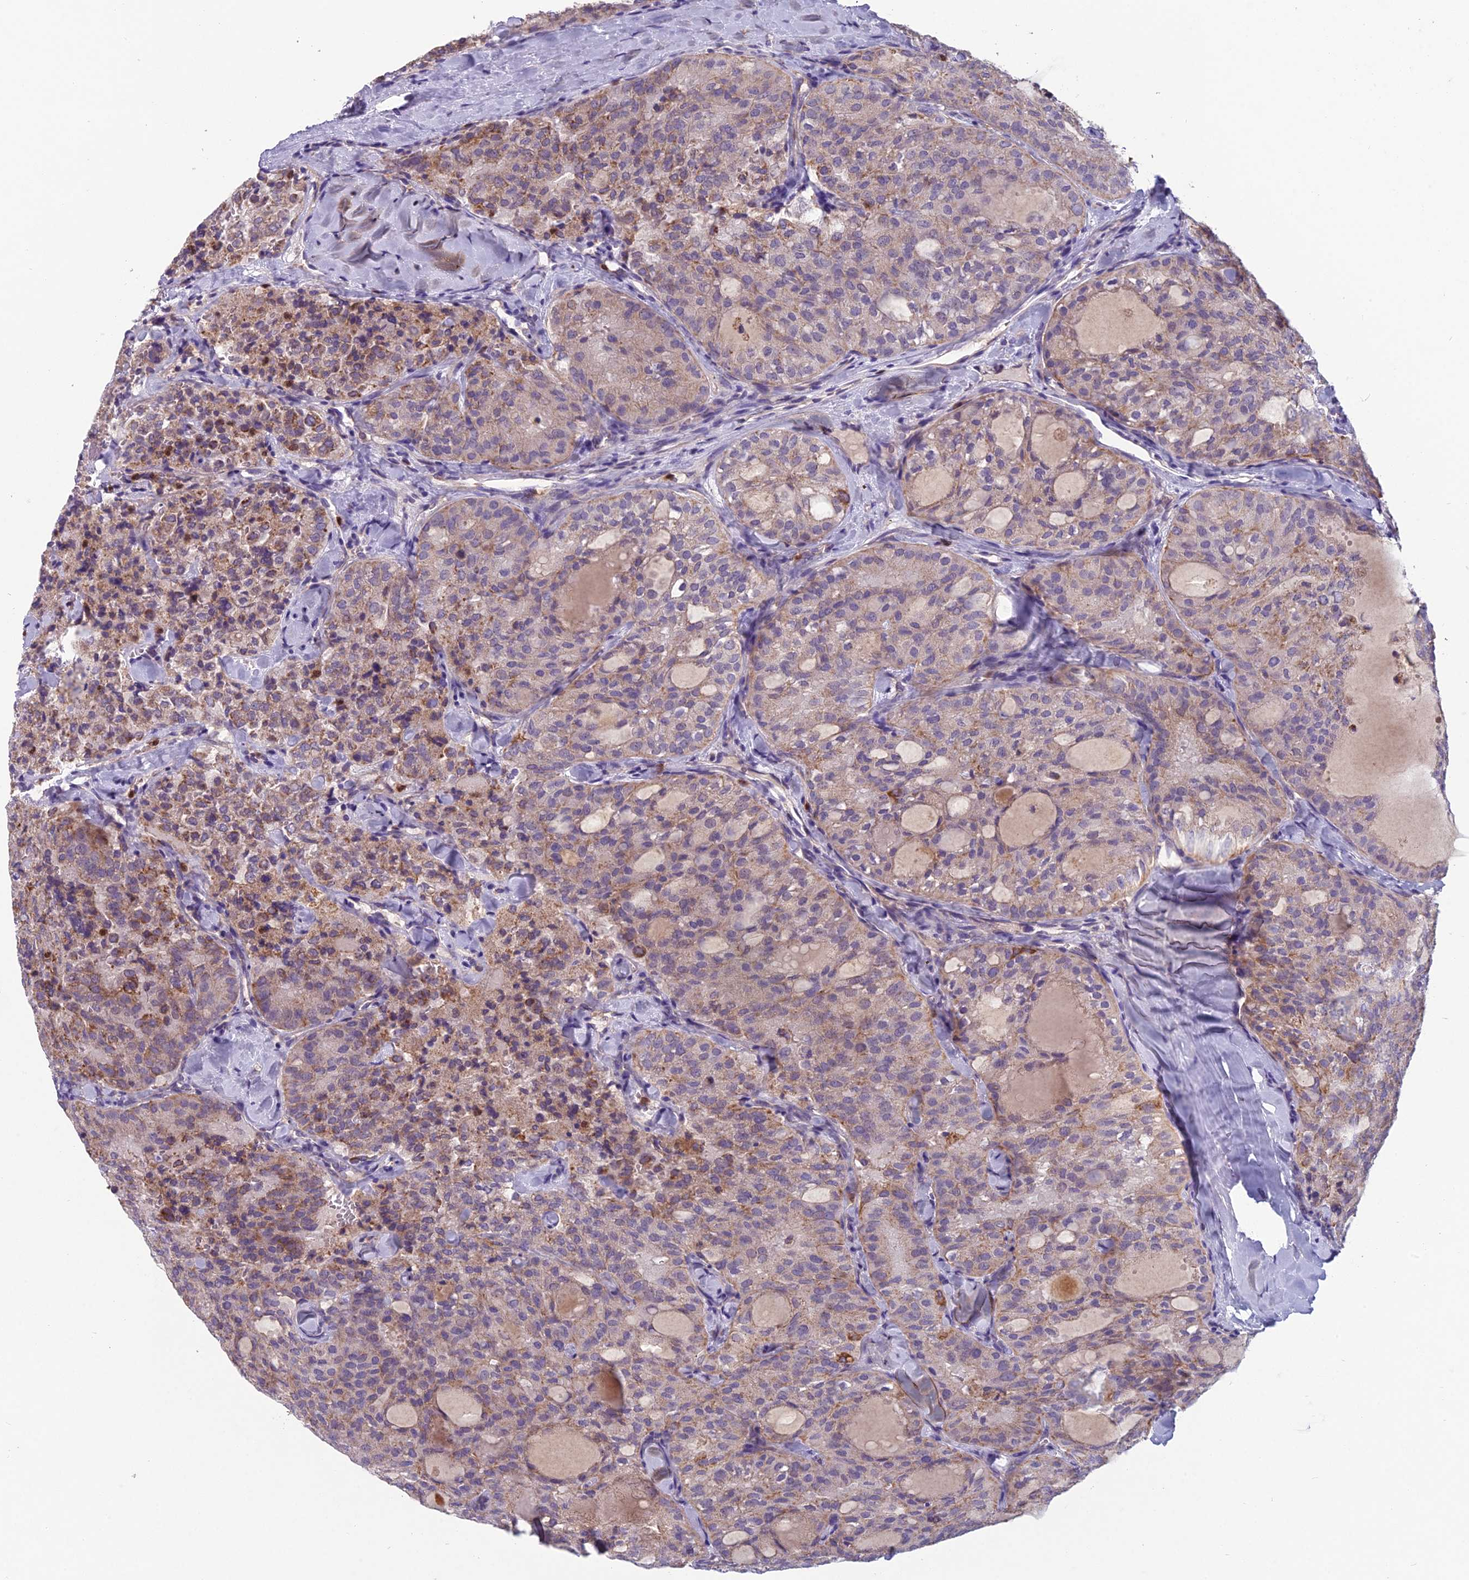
{"staining": {"intensity": "weak", "quantity": "25%-75%", "location": "cytoplasmic/membranous"}, "tissue": "thyroid cancer", "cell_type": "Tumor cells", "image_type": "cancer", "snomed": [{"axis": "morphology", "description": "Follicular adenoma carcinoma, NOS"}, {"axis": "topography", "description": "Thyroid gland"}], "caption": "Tumor cells show low levels of weak cytoplasmic/membranous positivity in about 25%-75% of cells in thyroid cancer.", "gene": "ENSG00000188897", "patient": {"sex": "male", "age": 75}}